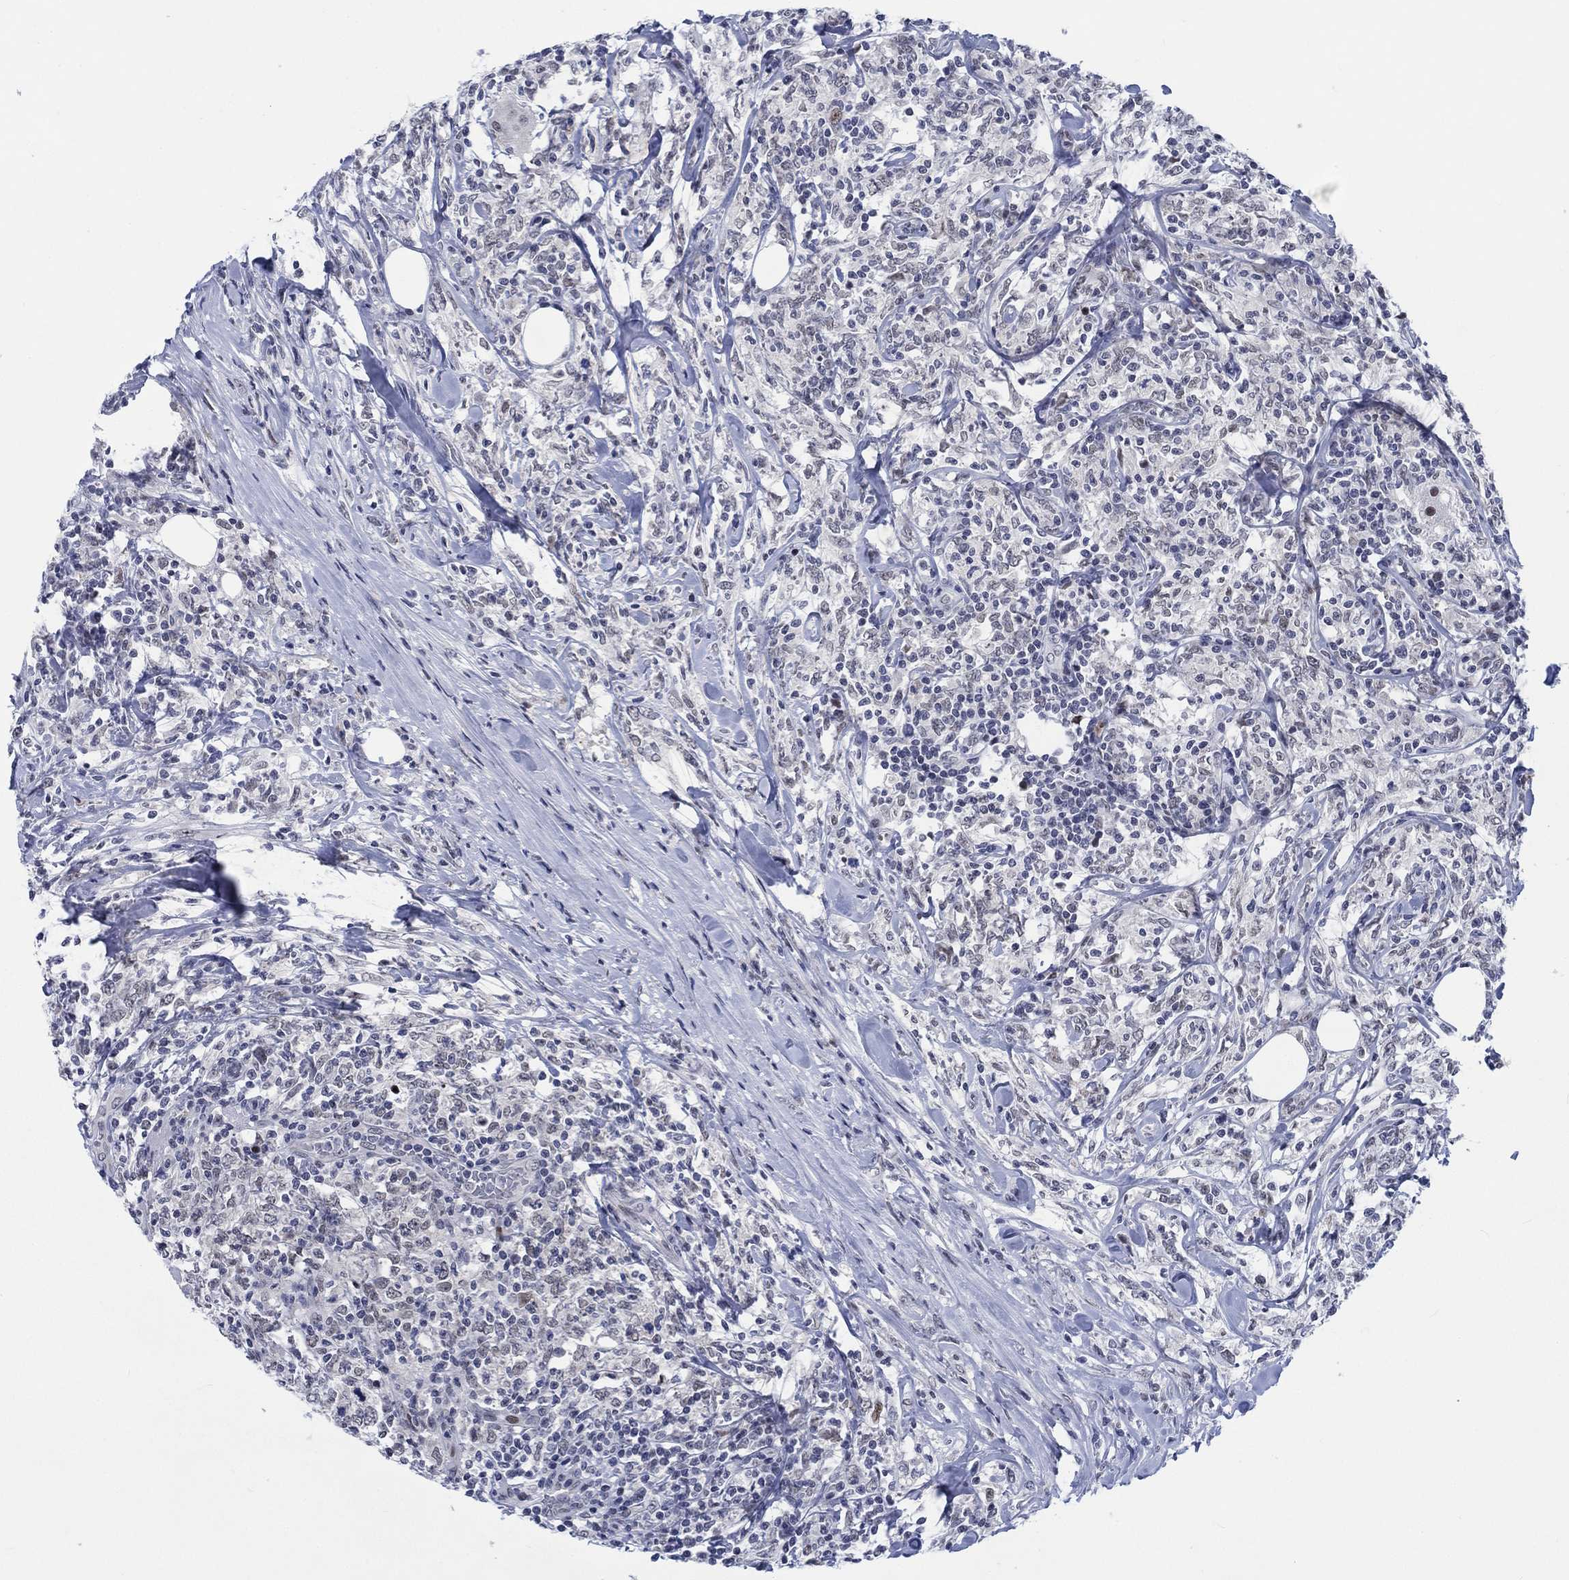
{"staining": {"intensity": "negative", "quantity": "none", "location": "none"}, "tissue": "lymphoma", "cell_type": "Tumor cells", "image_type": "cancer", "snomed": [{"axis": "morphology", "description": "Malignant lymphoma, non-Hodgkin's type, High grade"}, {"axis": "topography", "description": "Lymph node"}], "caption": "The histopathology image exhibits no staining of tumor cells in high-grade malignant lymphoma, non-Hodgkin's type.", "gene": "NEU3", "patient": {"sex": "female", "age": 84}}